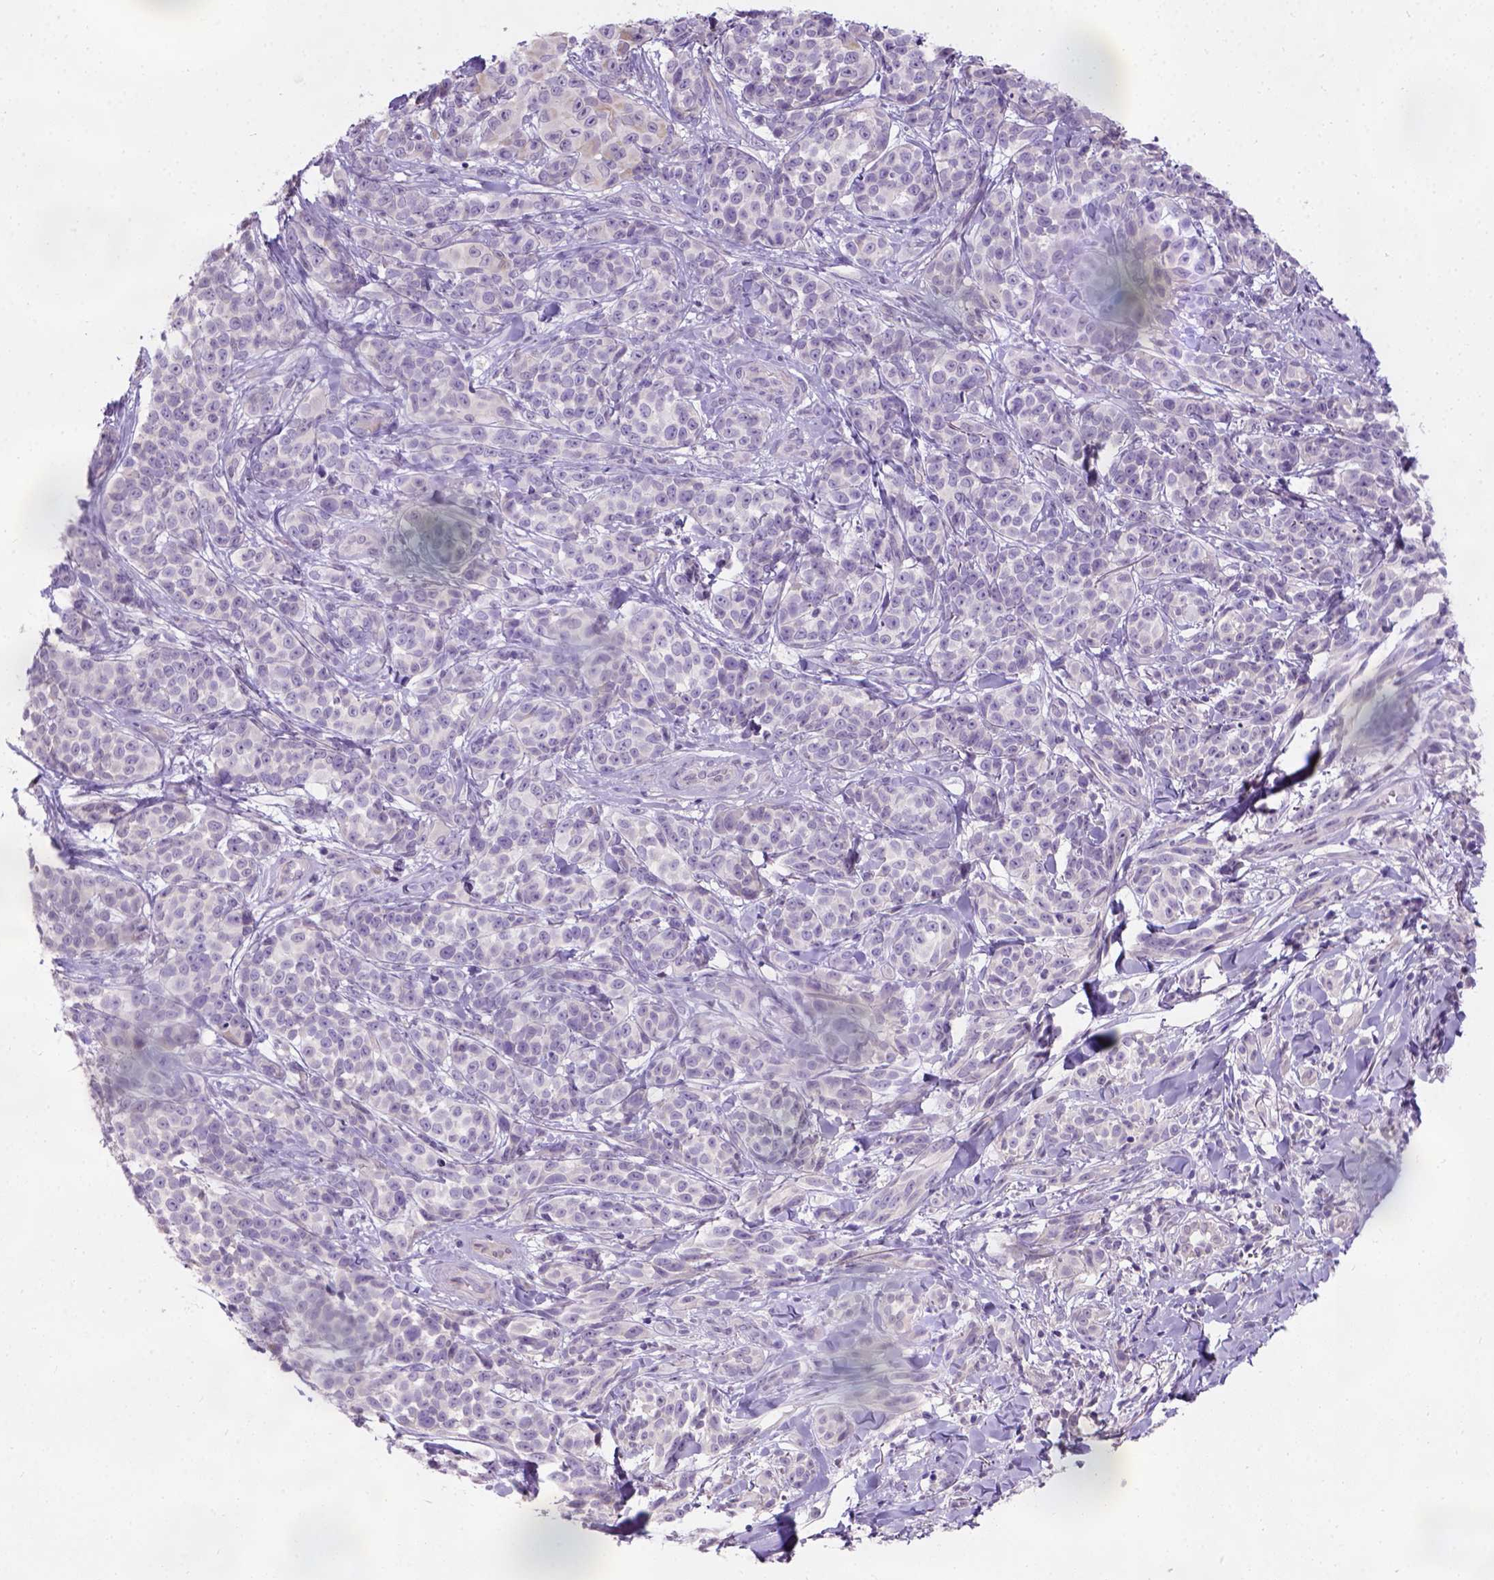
{"staining": {"intensity": "negative", "quantity": "none", "location": "none"}, "tissue": "melanoma", "cell_type": "Tumor cells", "image_type": "cancer", "snomed": [{"axis": "morphology", "description": "Malignant melanoma, NOS"}, {"axis": "topography", "description": "Skin"}], "caption": "There is no significant staining in tumor cells of malignant melanoma. The staining was performed using DAB to visualize the protein expression in brown, while the nuclei were stained in blue with hematoxylin (Magnification: 20x).", "gene": "C20orf144", "patient": {"sex": "female", "age": 88}}